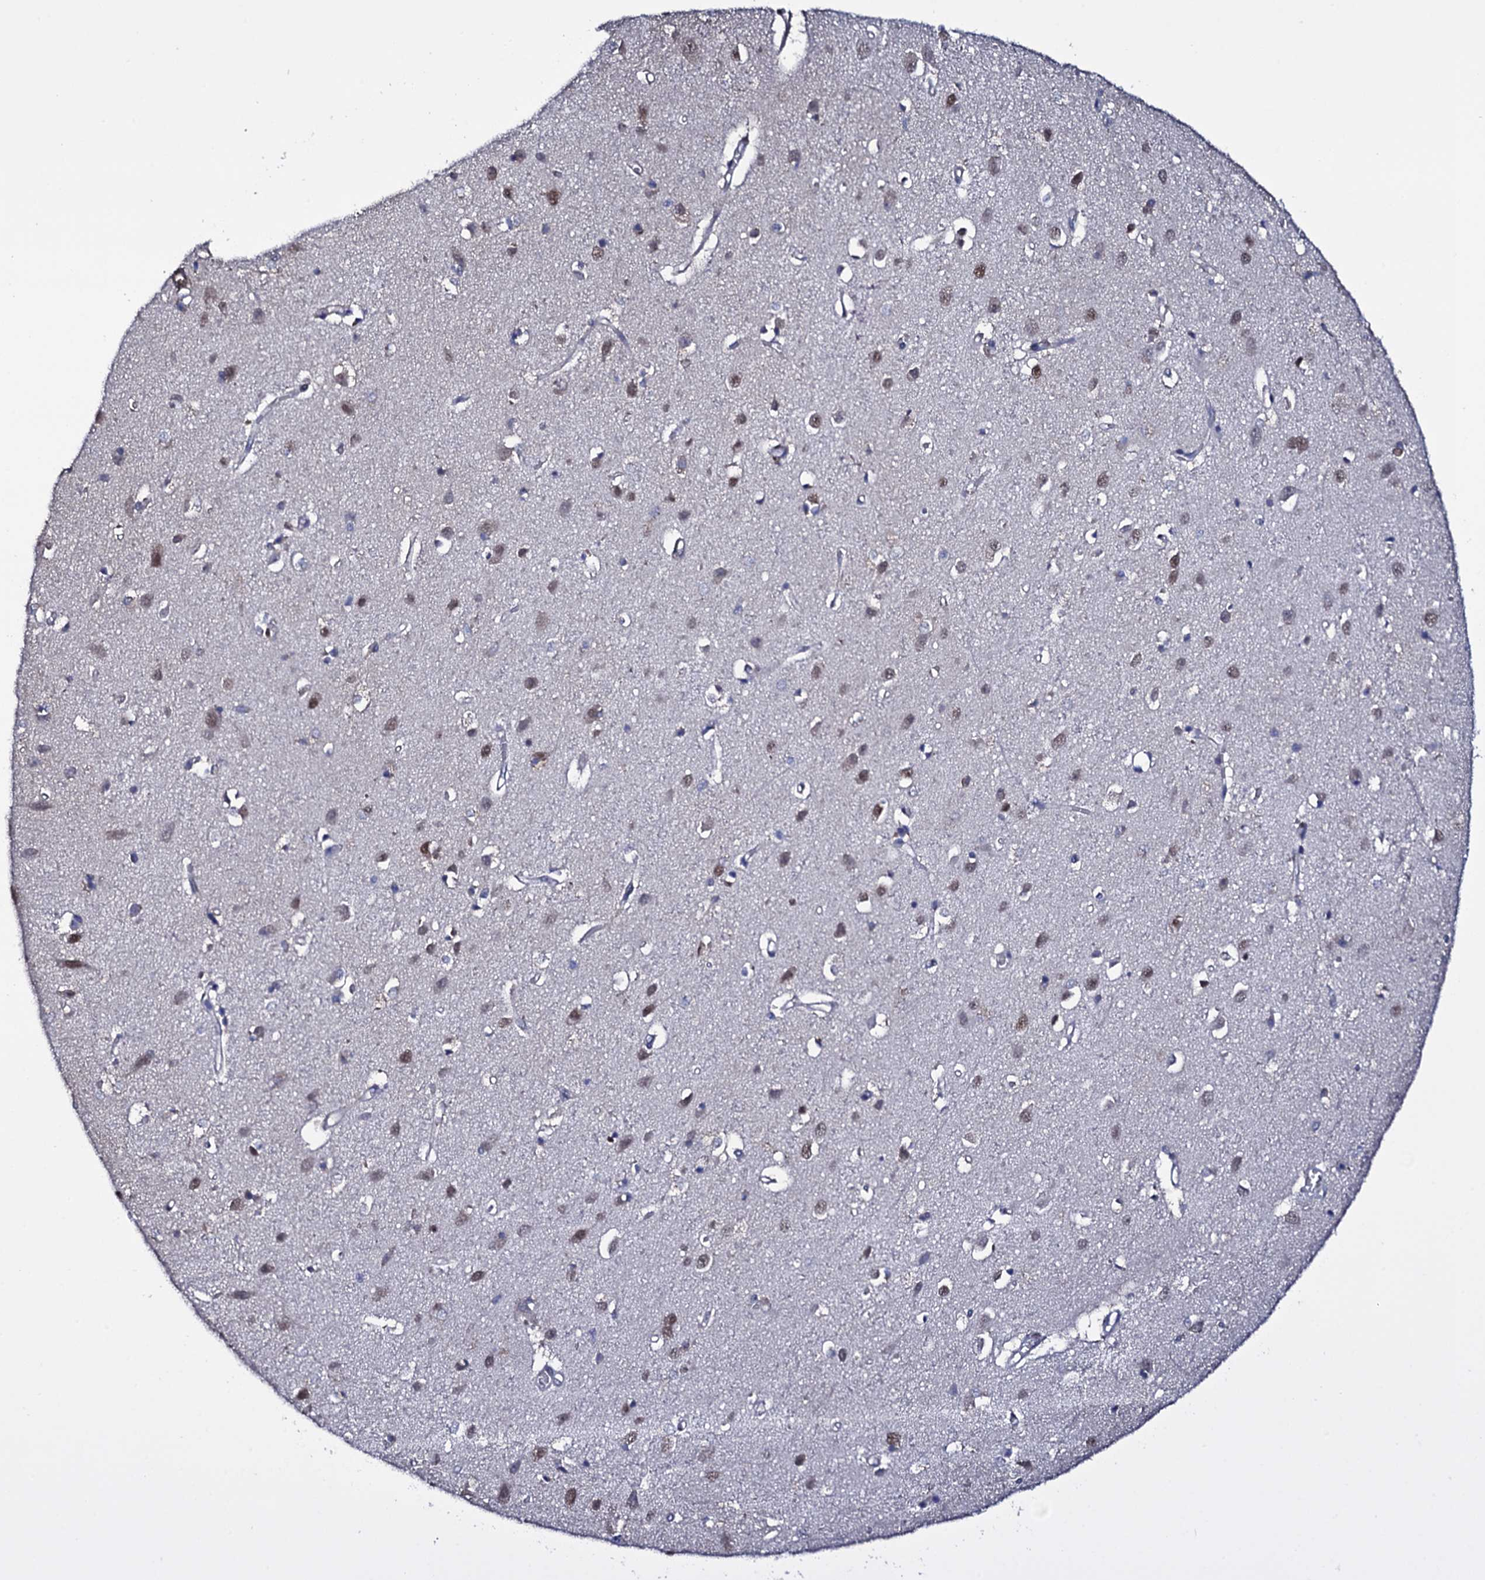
{"staining": {"intensity": "negative", "quantity": "none", "location": "none"}, "tissue": "cerebral cortex", "cell_type": "Endothelial cells", "image_type": "normal", "snomed": [{"axis": "morphology", "description": "Normal tissue, NOS"}, {"axis": "topography", "description": "Cerebral cortex"}], "caption": "Immunohistochemical staining of unremarkable cerebral cortex demonstrates no significant staining in endothelial cells.", "gene": "GAREM1", "patient": {"sex": "female", "age": 64}}